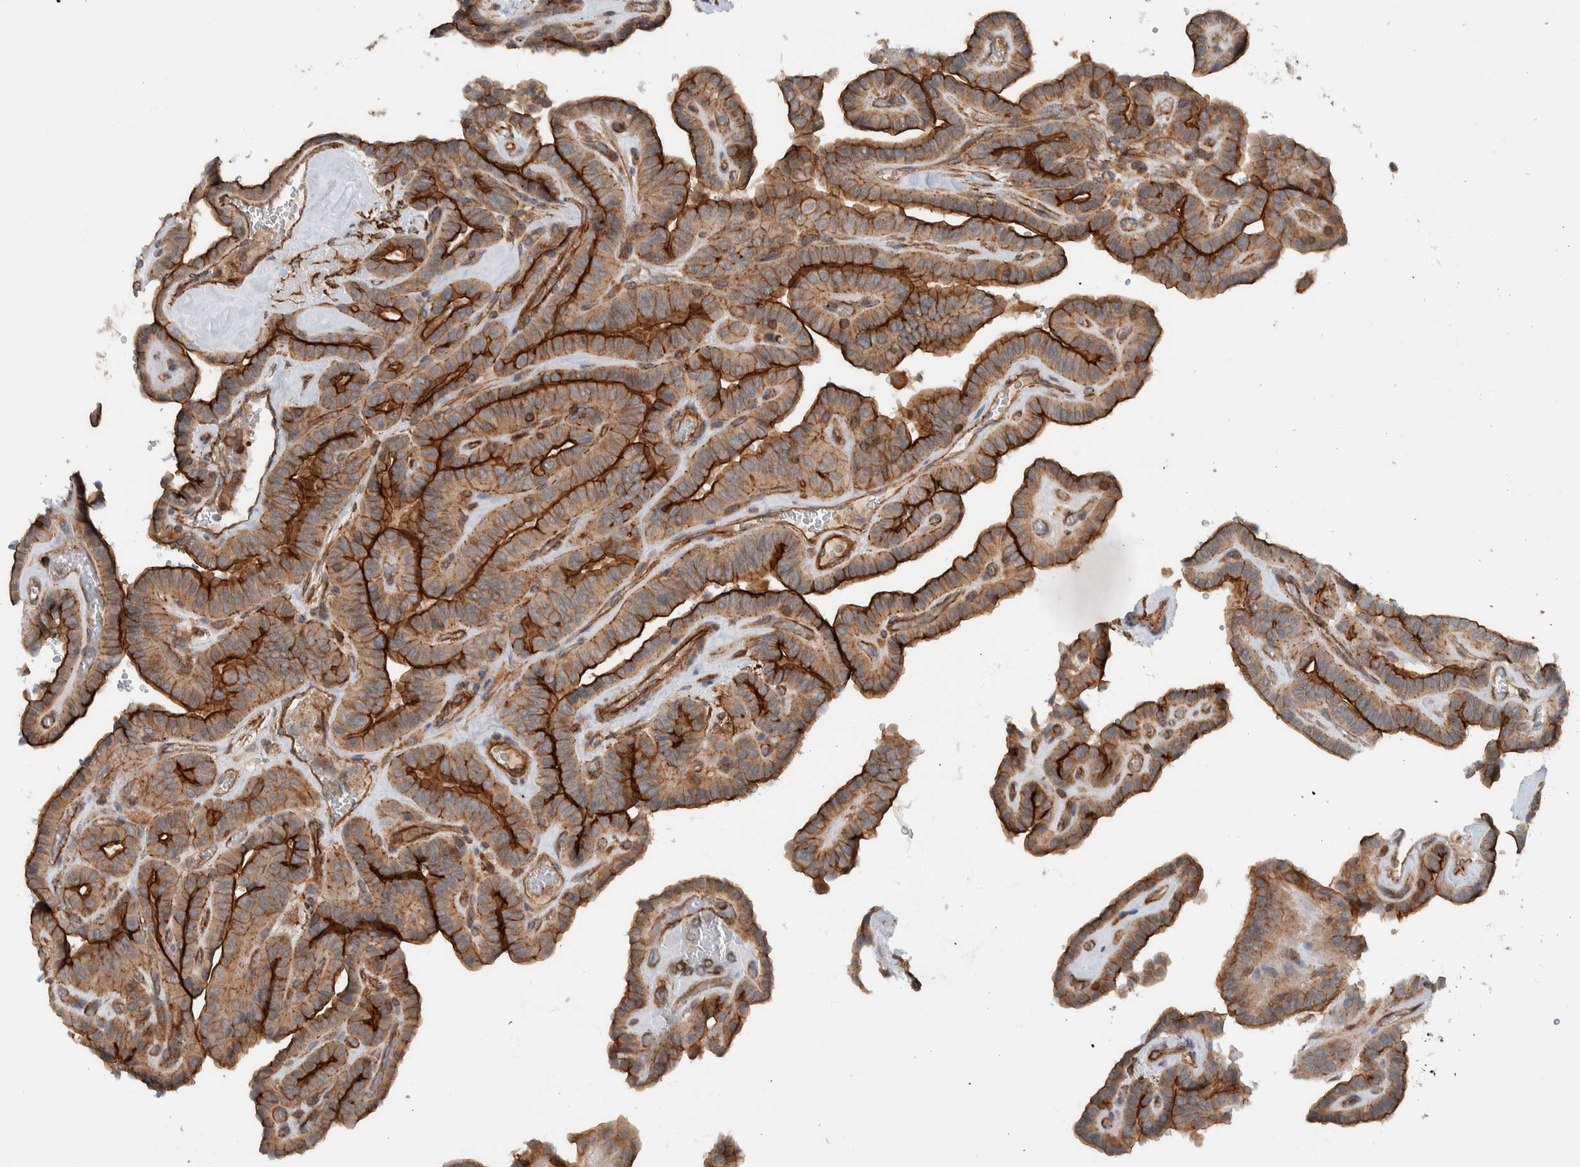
{"staining": {"intensity": "strong", "quantity": ">75%", "location": "cytoplasmic/membranous"}, "tissue": "thyroid cancer", "cell_type": "Tumor cells", "image_type": "cancer", "snomed": [{"axis": "morphology", "description": "Papillary adenocarcinoma, NOS"}, {"axis": "topography", "description": "Thyroid gland"}], "caption": "Strong cytoplasmic/membranous protein expression is present in approximately >75% of tumor cells in thyroid cancer (papillary adenocarcinoma).", "gene": "MPRIP", "patient": {"sex": "male", "age": 77}}